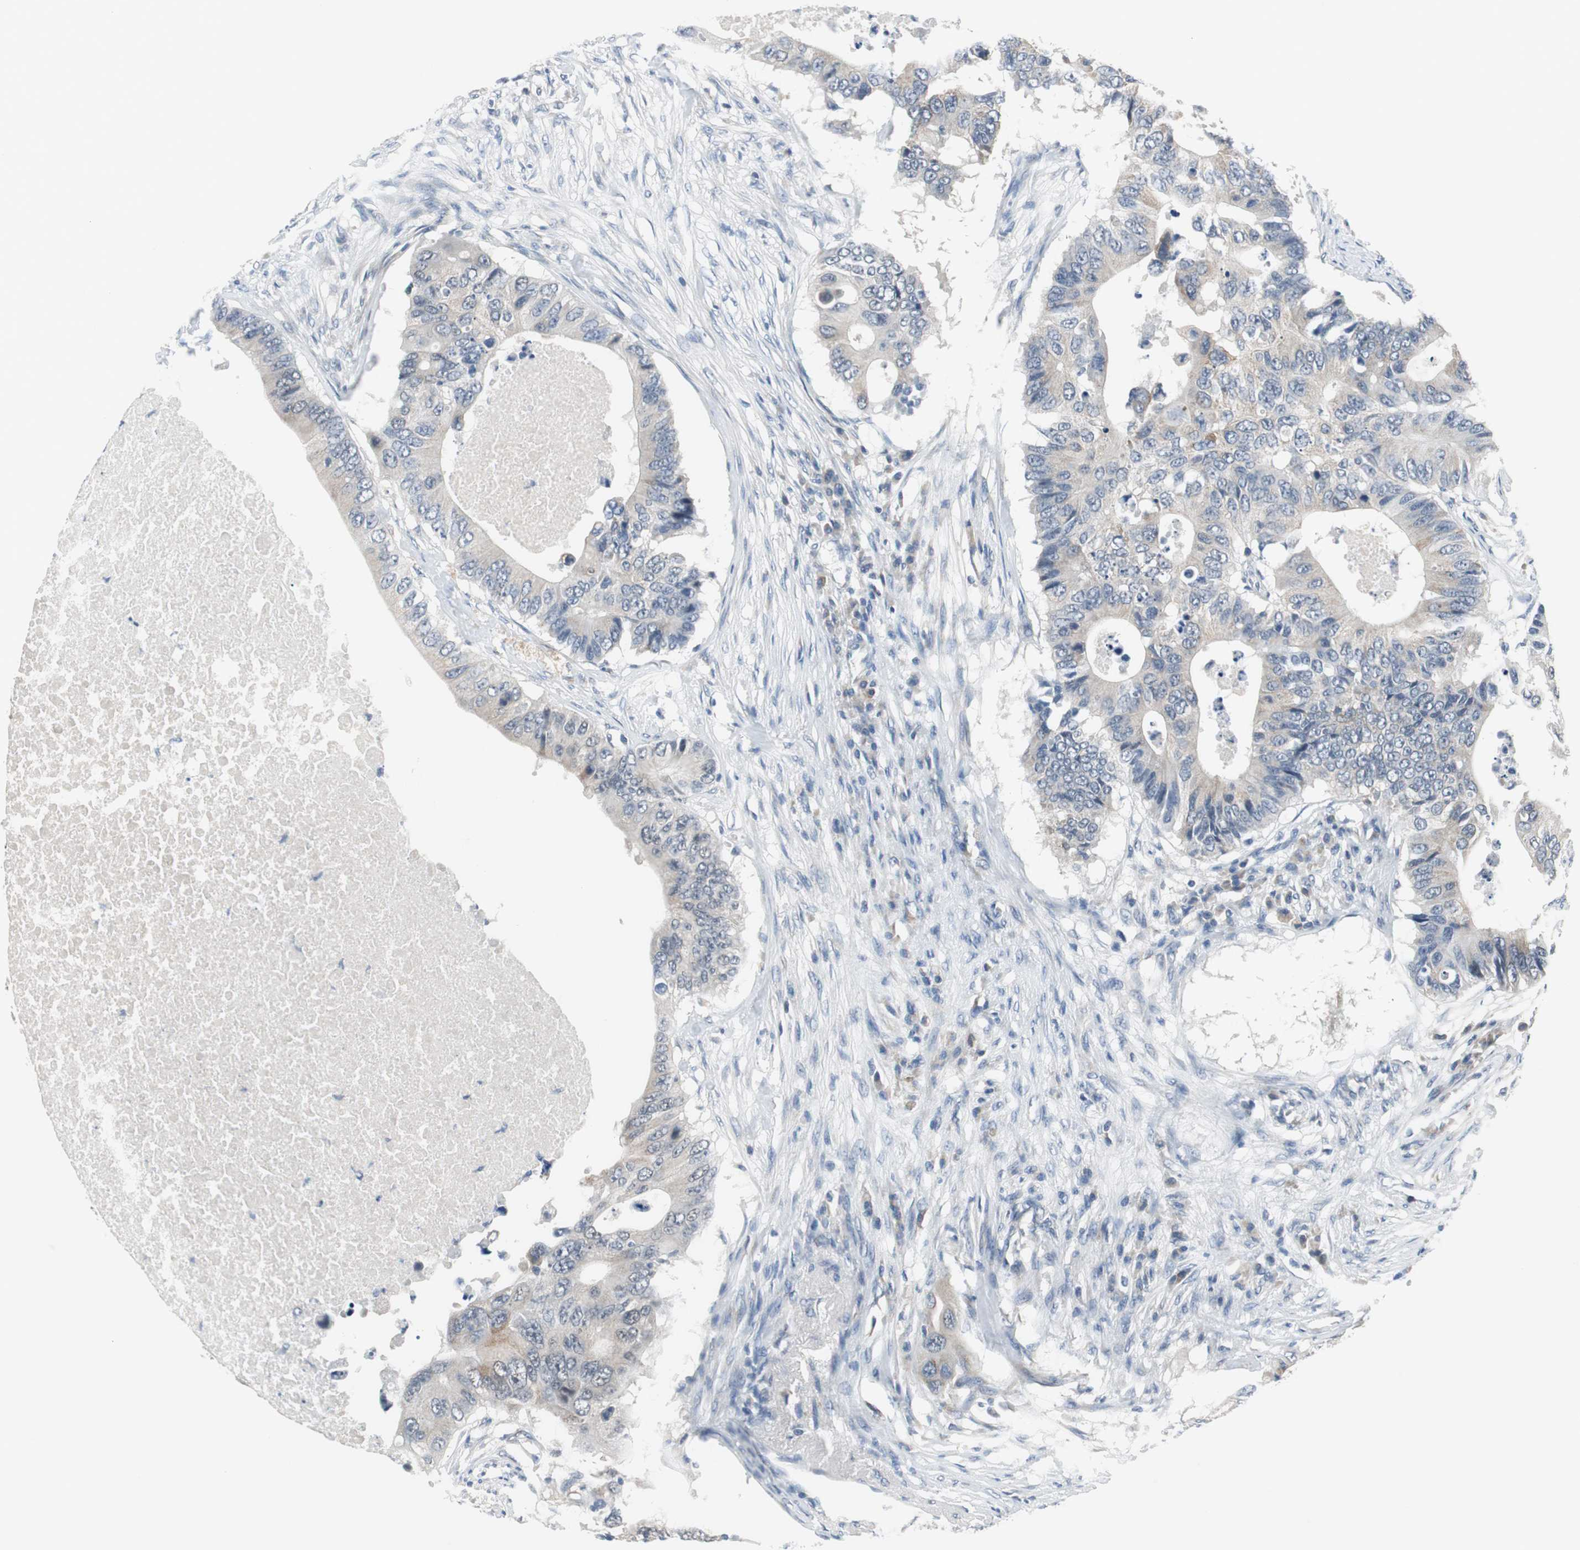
{"staining": {"intensity": "weak", "quantity": ">75%", "location": "cytoplasmic/membranous"}, "tissue": "colorectal cancer", "cell_type": "Tumor cells", "image_type": "cancer", "snomed": [{"axis": "morphology", "description": "Adenocarcinoma, NOS"}, {"axis": "topography", "description": "Colon"}], "caption": "Immunohistochemical staining of human colorectal adenocarcinoma shows low levels of weak cytoplasmic/membranous protein staining in approximately >75% of tumor cells. (Stains: DAB (3,3'-diaminobenzidine) in brown, nuclei in blue, Microscopy: brightfield microscopy at high magnification).", "gene": "PLAA", "patient": {"sex": "male", "age": 71}}